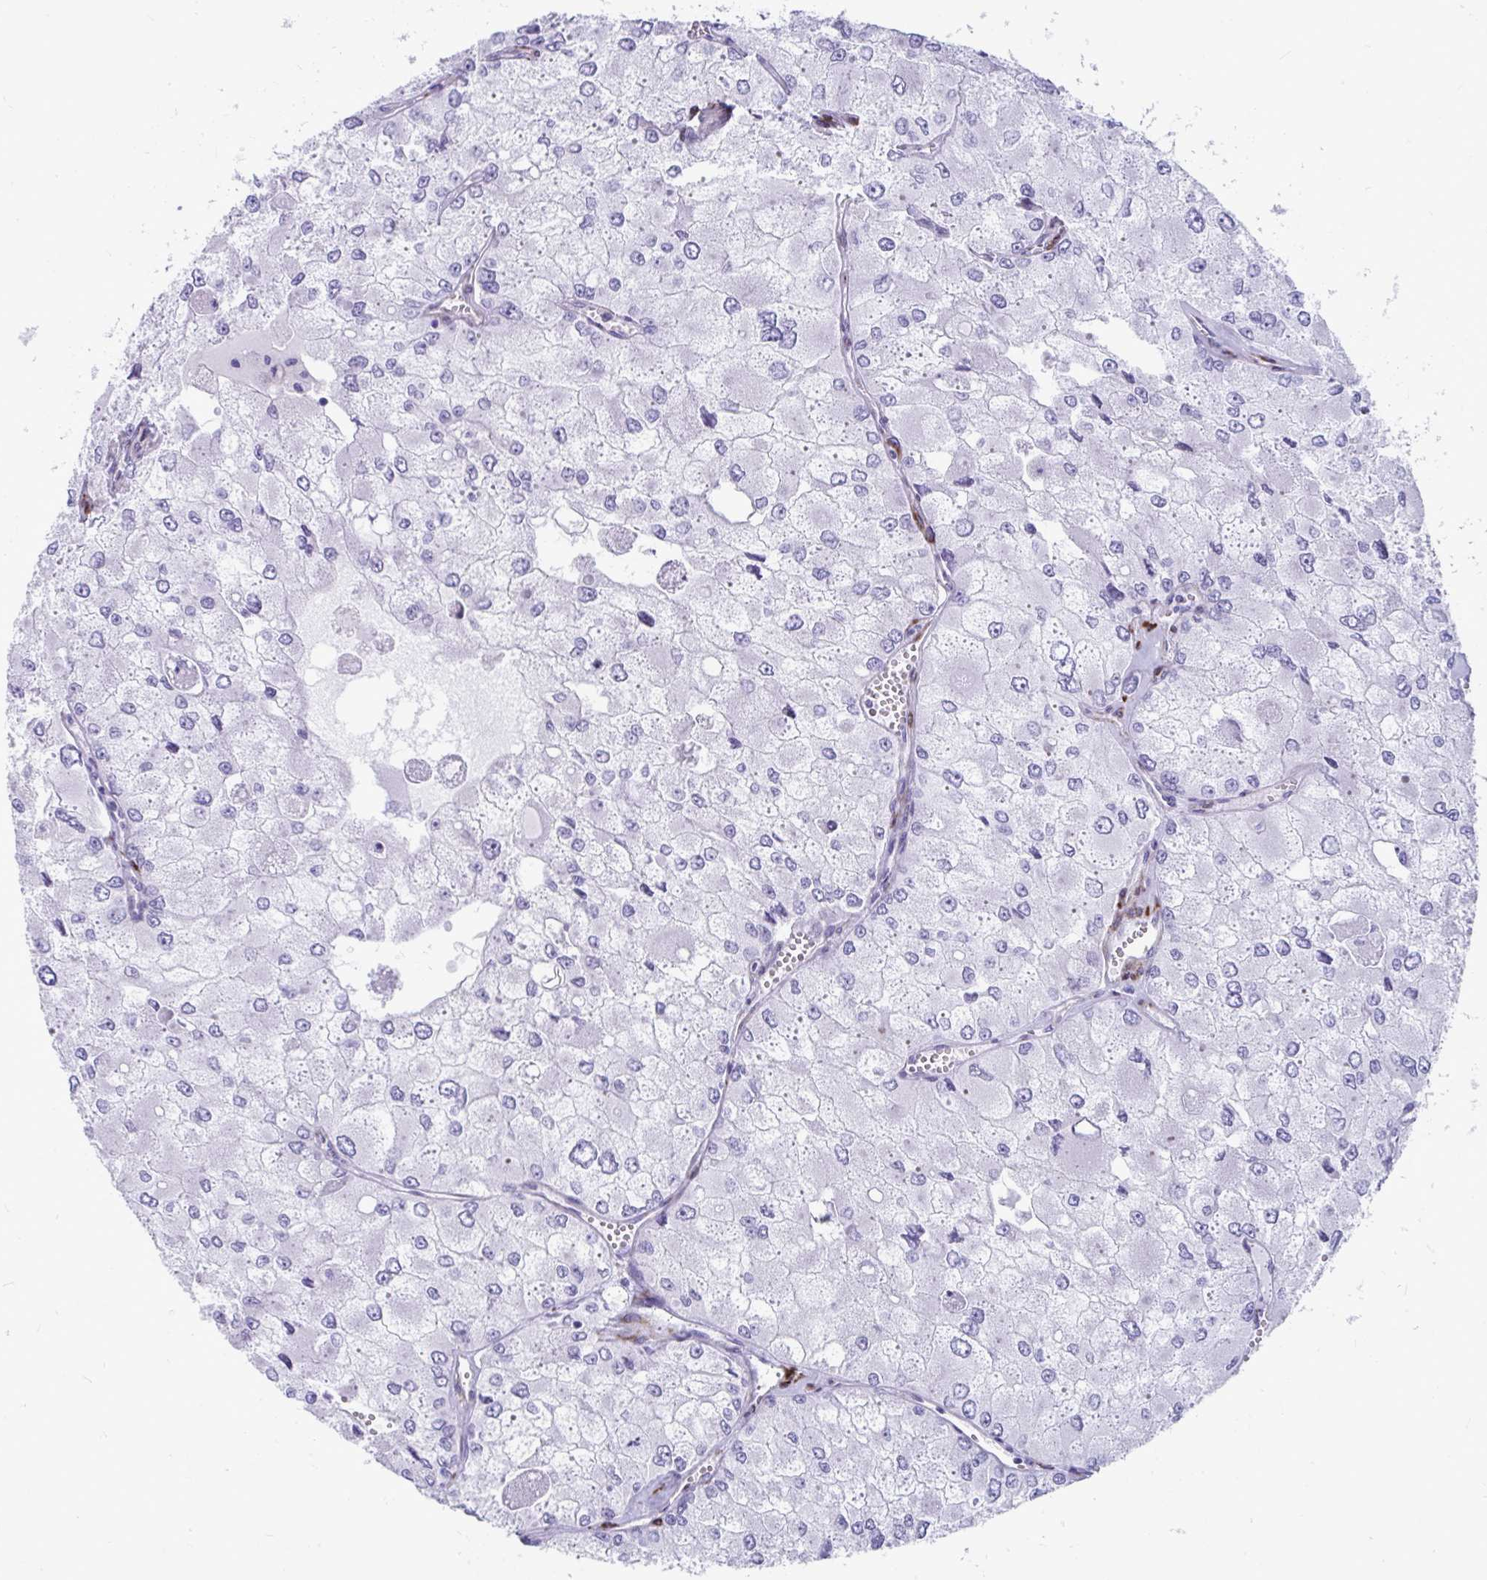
{"staining": {"intensity": "negative", "quantity": "none", "location": "none"}, "tissue": "renal cancer", "cell_type": "Tumor cells", "image_type": "cancer", "snomed": [{"axis": "morphology", "description": "Adenocarcinoma, NOS"}, {"axis": "topography", "description": "Kidney"}], "caption": "Immunohistochemistry (IHC) histopathology image of renal cancer (adenocarcinoma) stained for a protein (brown), which reveals no expression in tumor cells.", "gene": "GRXCR2", "patient": {"sex": "female", "age": 70}}